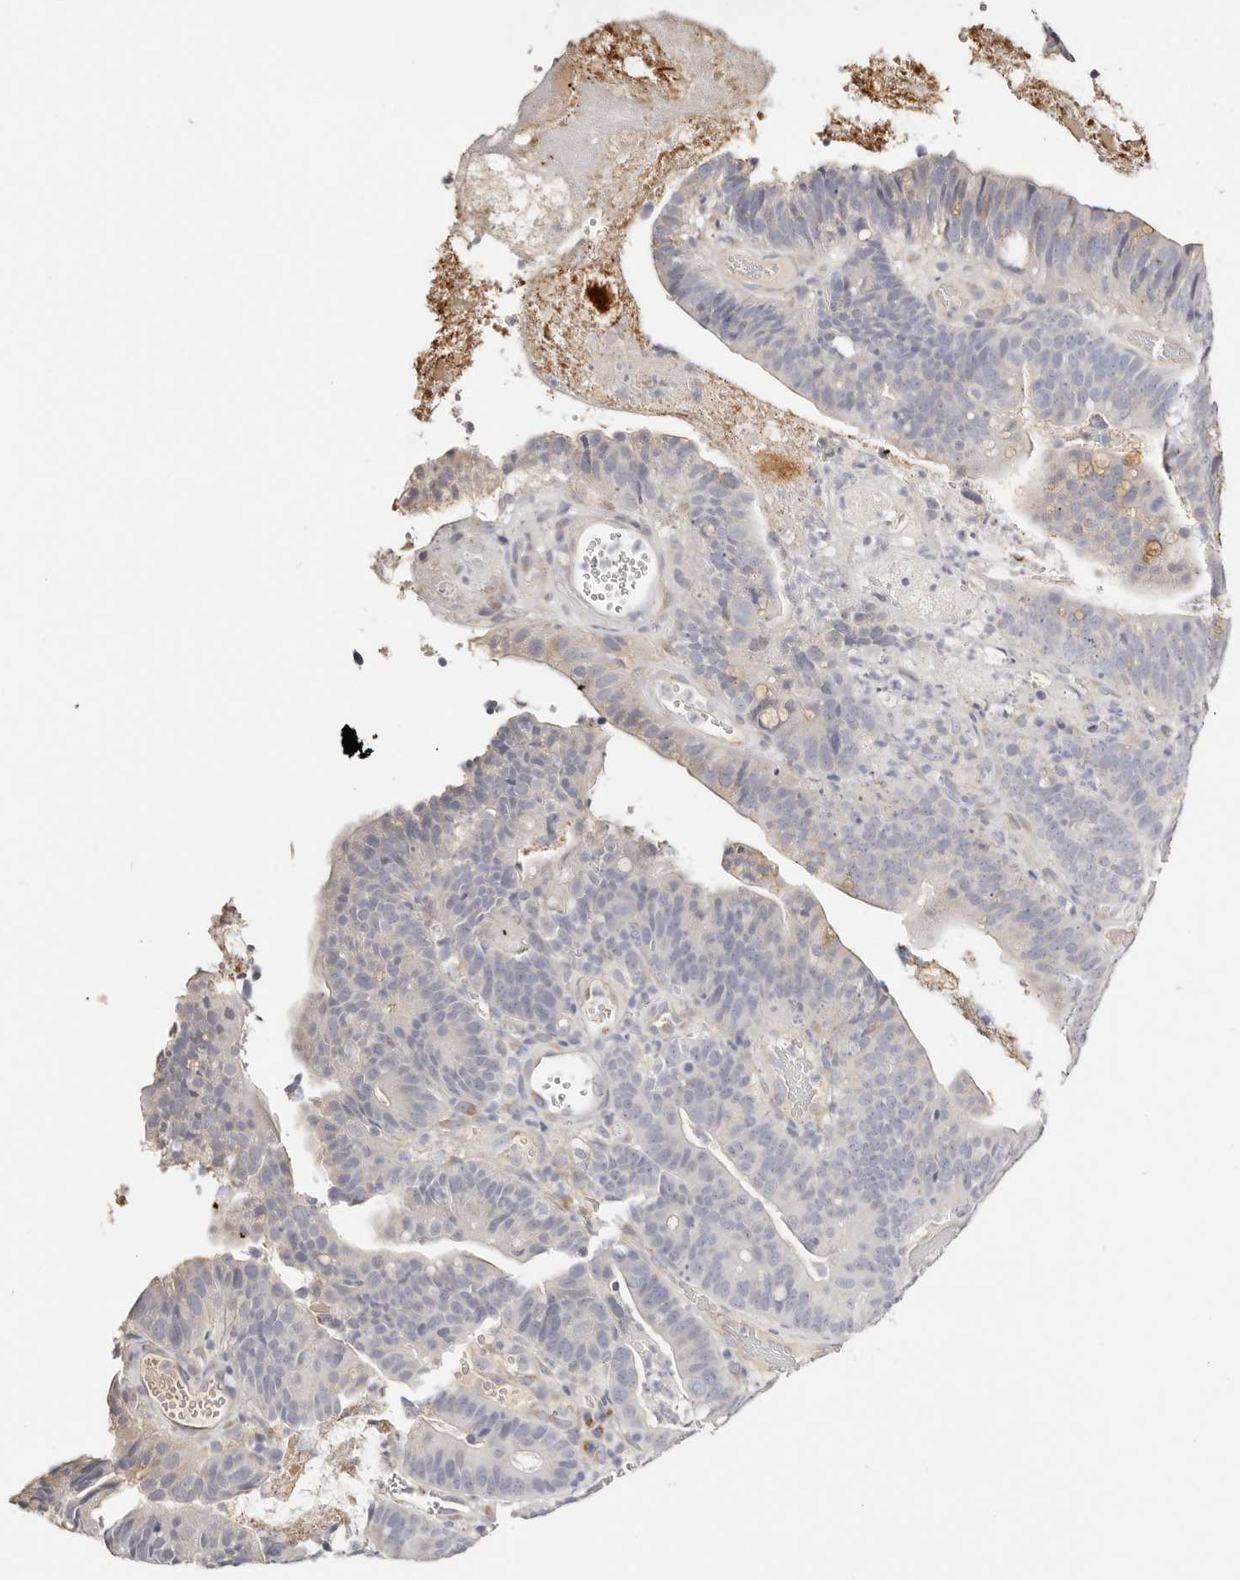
{"staining": {"intensity": "strong", "quantity": "<25%", "location": "cytoplasmic/membranous"}, "tissue": "colorectal cancer", "cell_type": "Tumor cells", "image_type": "cancer", "snomed": [{"axis": "morphology", "description": "Adenocarcinoma, NOS"}, {"axis": "topography", "description": "Colon"}], "caption": "An image of human colorectal adenocarcinoma stained for a protein displays strong cytoplasmic/membranous brown staining in tumor cells.", "gene": "DNASE1", "patient": {"sex": "female", "age": 66}}